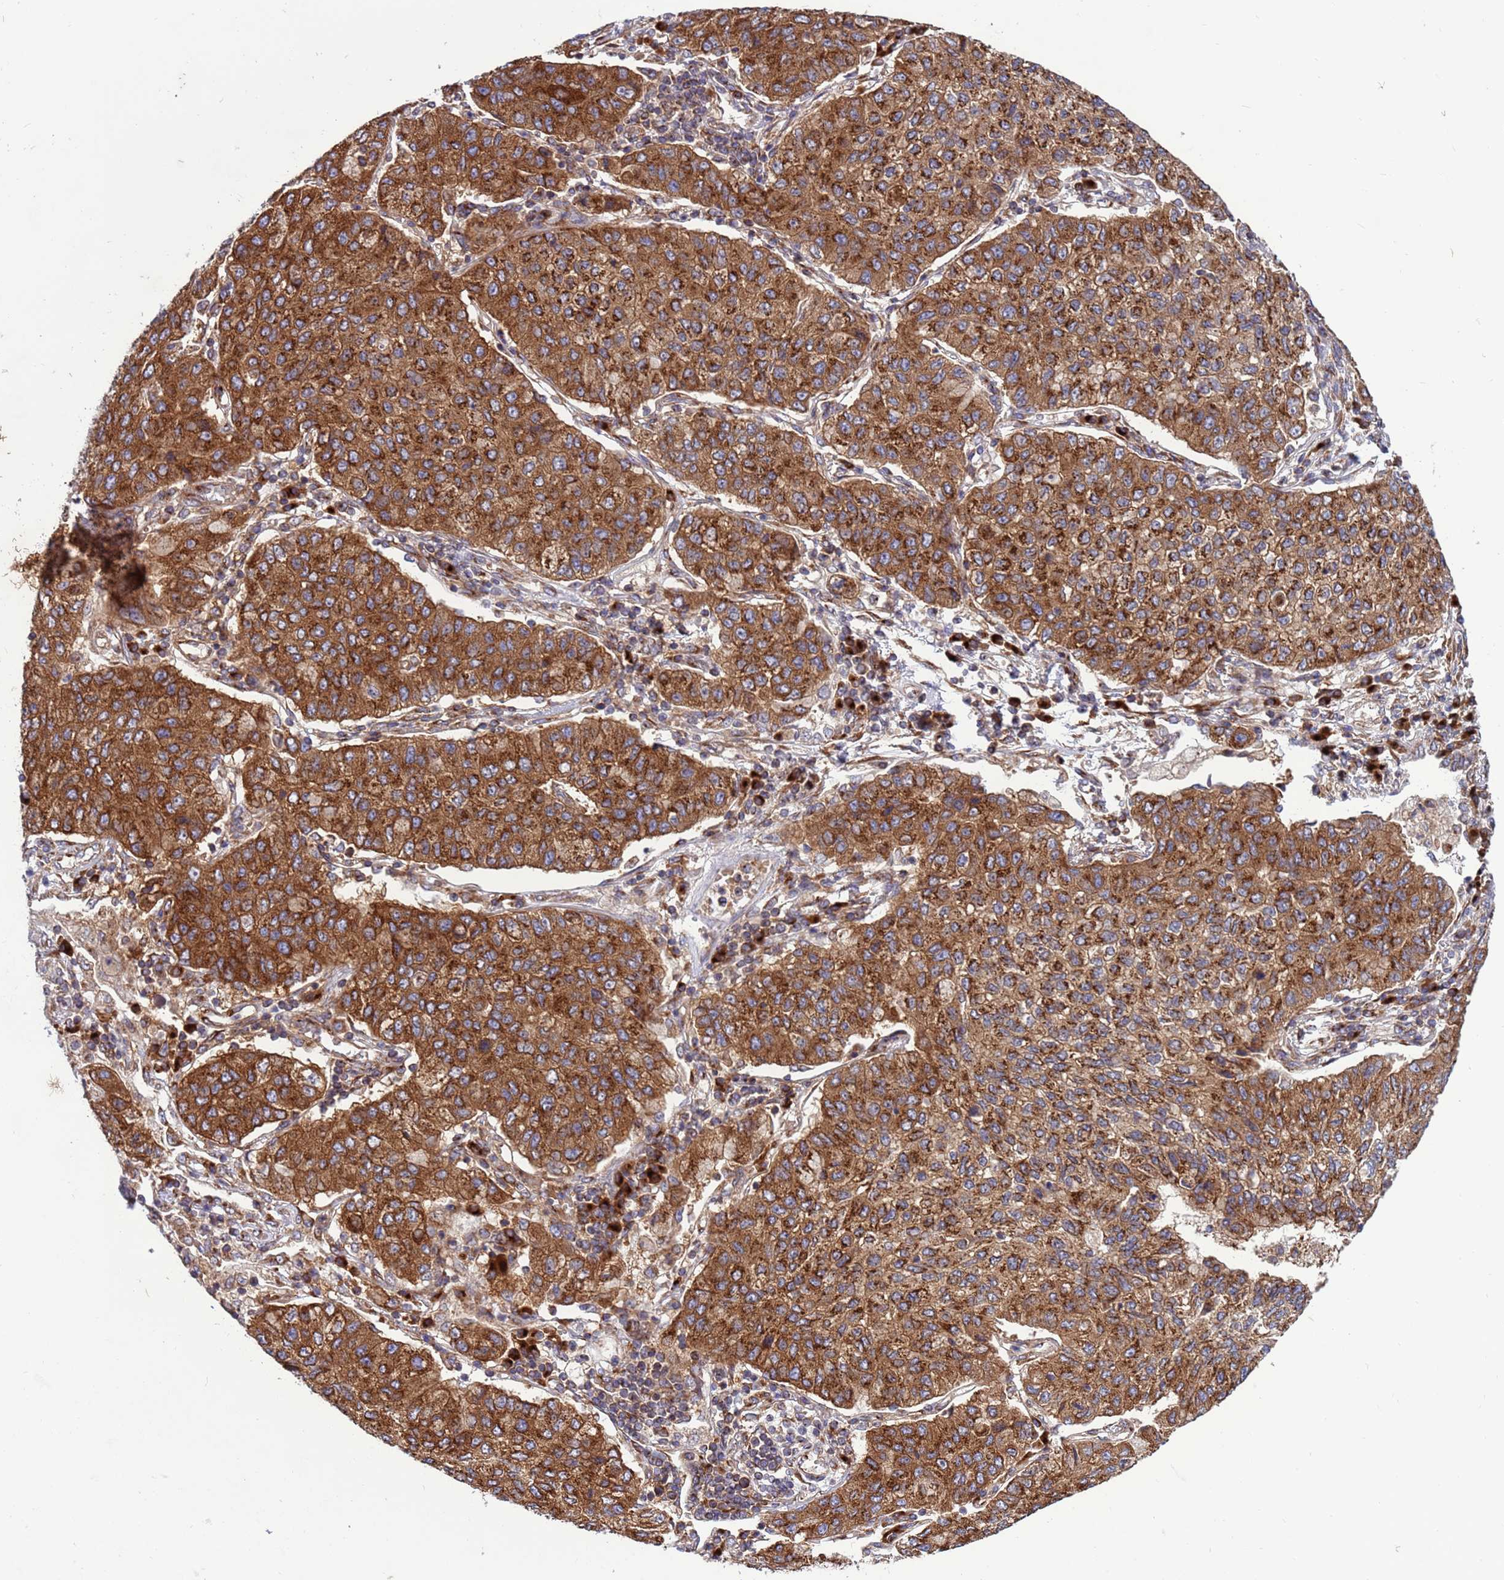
{"staining": {"intensity": "strong", "quantity": ">75%", "location": "cytoplasmic/membranous"}, "tissue": "lung cancer", "cell_type": "Tumor cells", "image_type": "cancer", "snomed": [{"axis": "morphology", "description": "Squamous cell carcinoma, NOS"}, {"axis": "topography", "description": "Lung"}], "caption": "Immunohistochemical staining of human lung squamous cell carcinoma reveals high levels of strong cytoplasmic/membranous protein expression in about >75% of tumor cells.", "gene": "ZC3HAV1", "patient": {"sex": "male", "age": 74}}